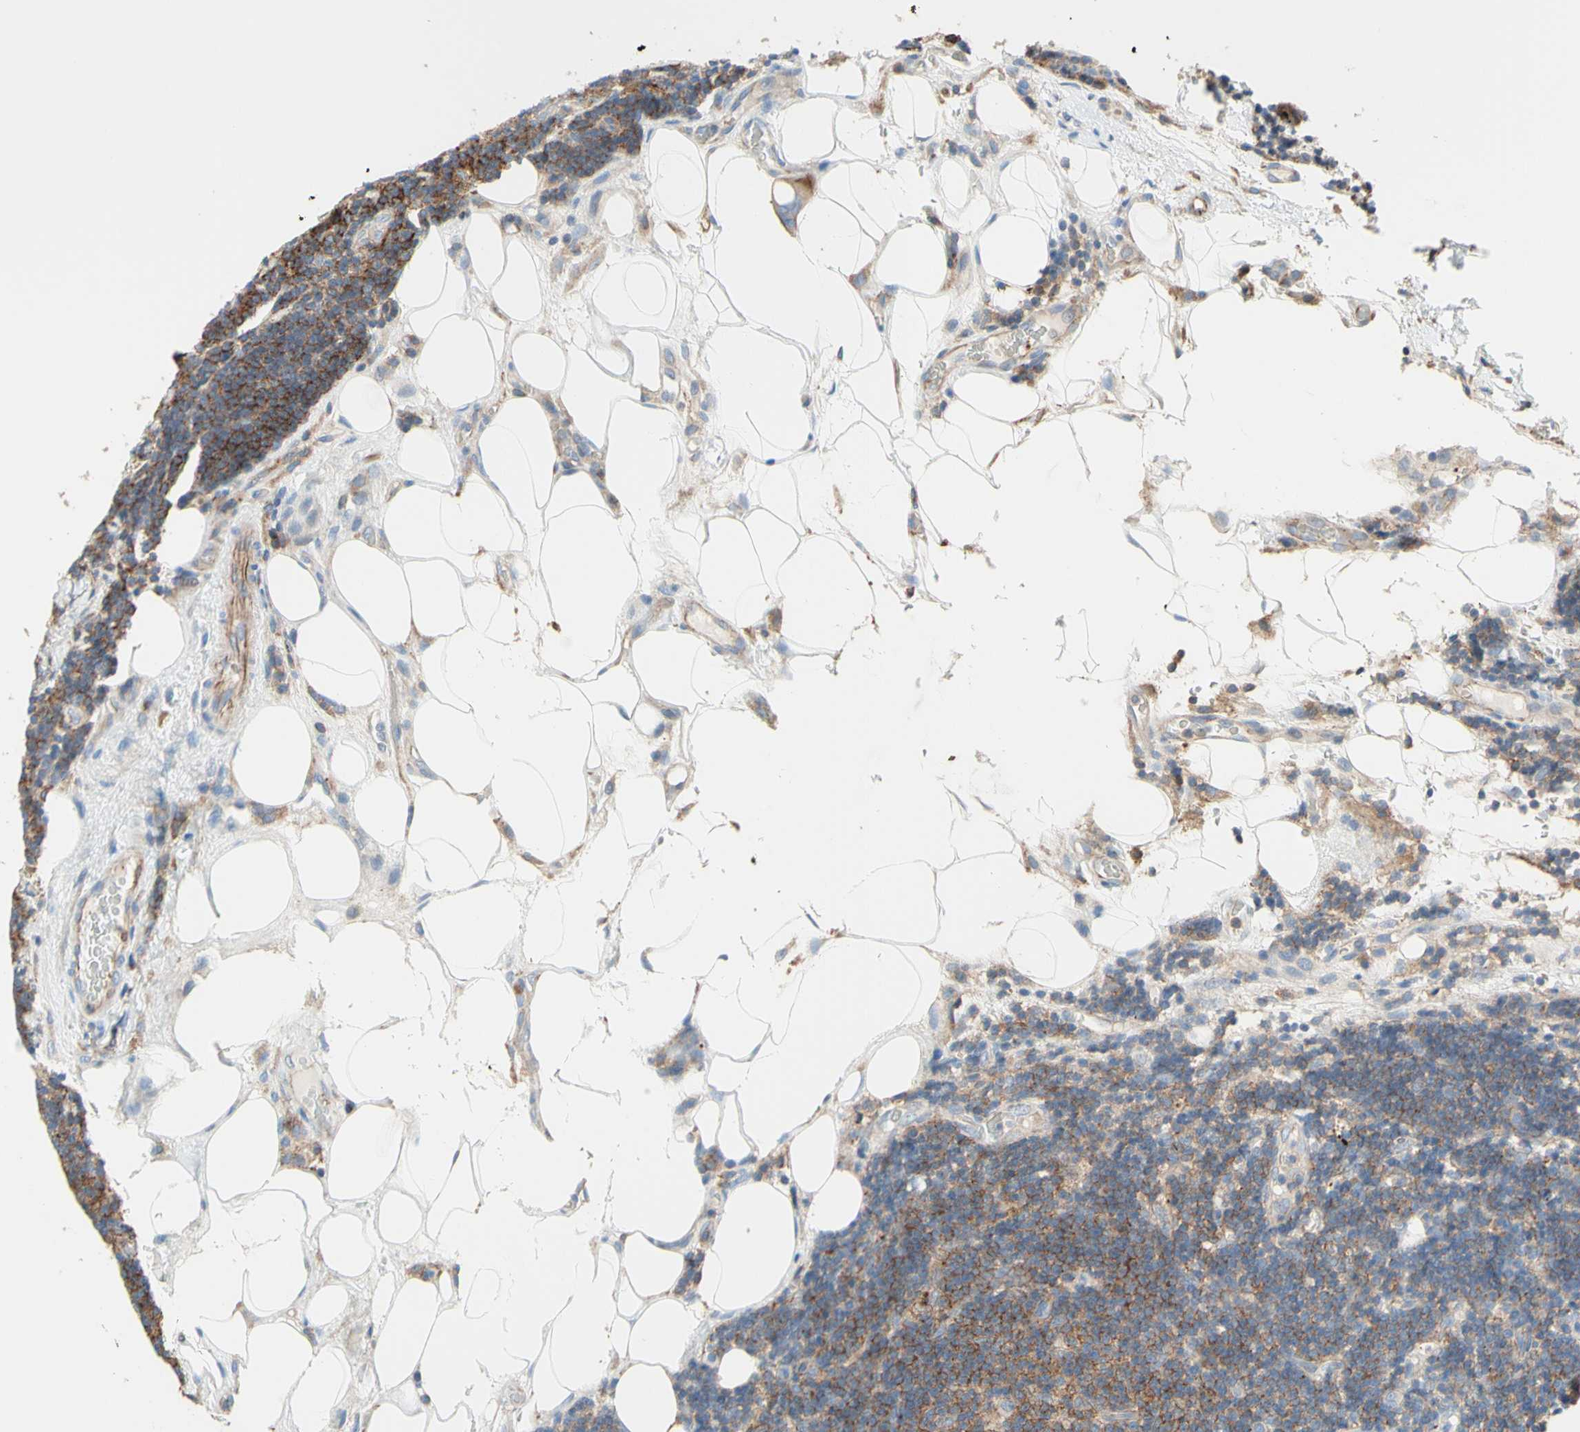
{"staining": {"intensity": "moderate", "quantity": ">75%", "location": "cytoplasmic/membranous"}, "tissue": "lymphoma", "cell_type": "Tumor cells", "image_type": "cancer", "snomed": [{"axis": "morphology", "description": "Malignant lymphoma, non-Hodgkin's type, Low grade"}, {"axis": "topography", "description": "Lymph node"}], "caption": "IHC of human lymphoma demonstrates medium levels of moderate cytoplasmic/membranous positivity in approximately >75% of tumor cells.", "gene": "SEMA4C", "patient": {"sex": "male", "age": 83}}